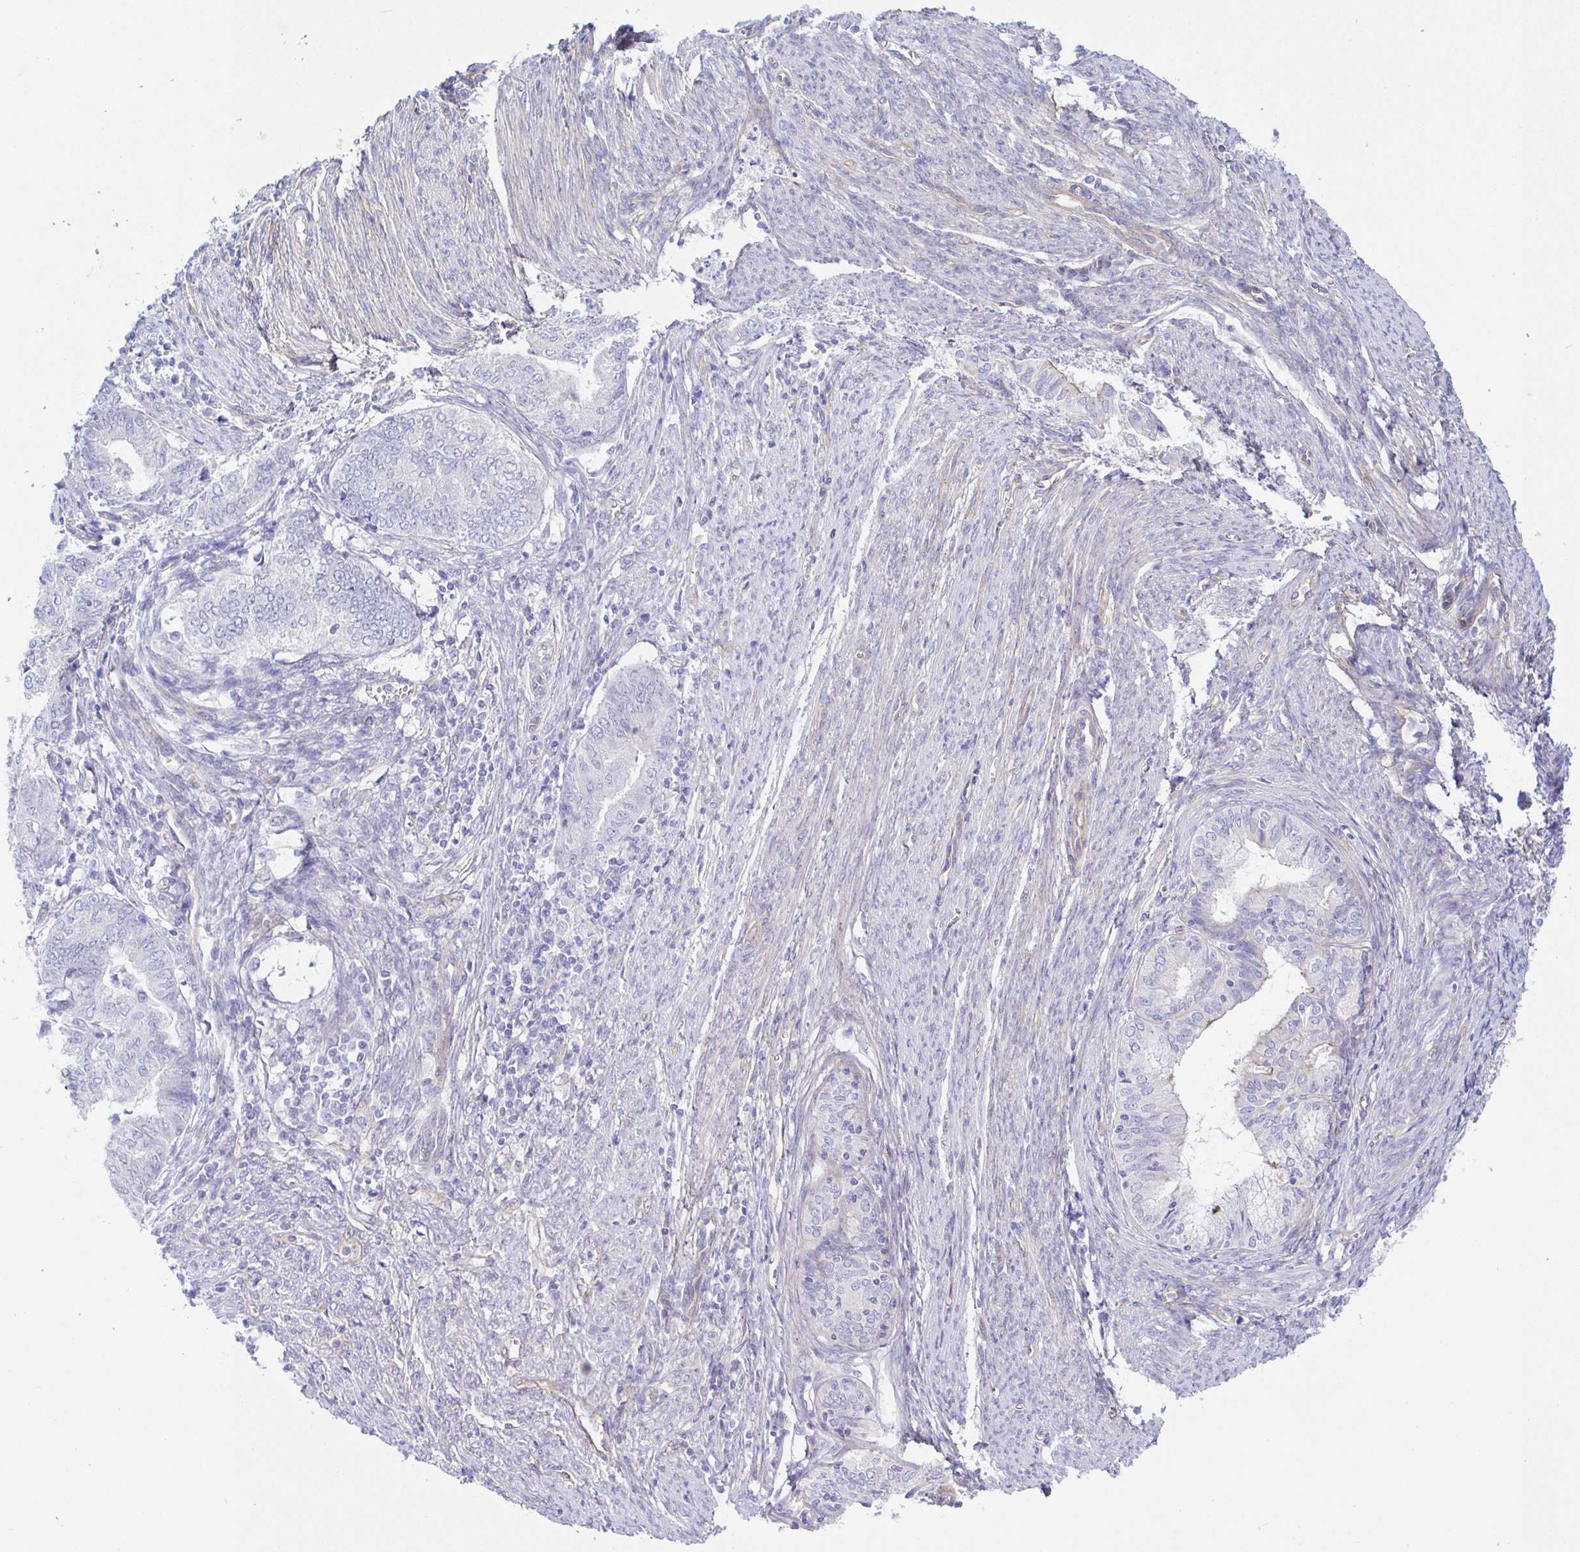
{"staining": {"intensity": "negative", "quantity": "none", "location": "none"}, "tissue": "endometrial cancer", "cell_type": "Tumor cells", "image_type": "cancer", "snomed": [{"axis": "morphology", "description": "Adenocarcinoma, NOS"}, {"axis": "topography", "description": "Endometrium"}], "caption": "Human adenocarcinoma (endometrial) stained for a protein using immunohistochemistry (IHC) demonstrates no positivity in tumor cells.", "gene": "ARL4D", "patient": {"sex": "female", "age": 79}}